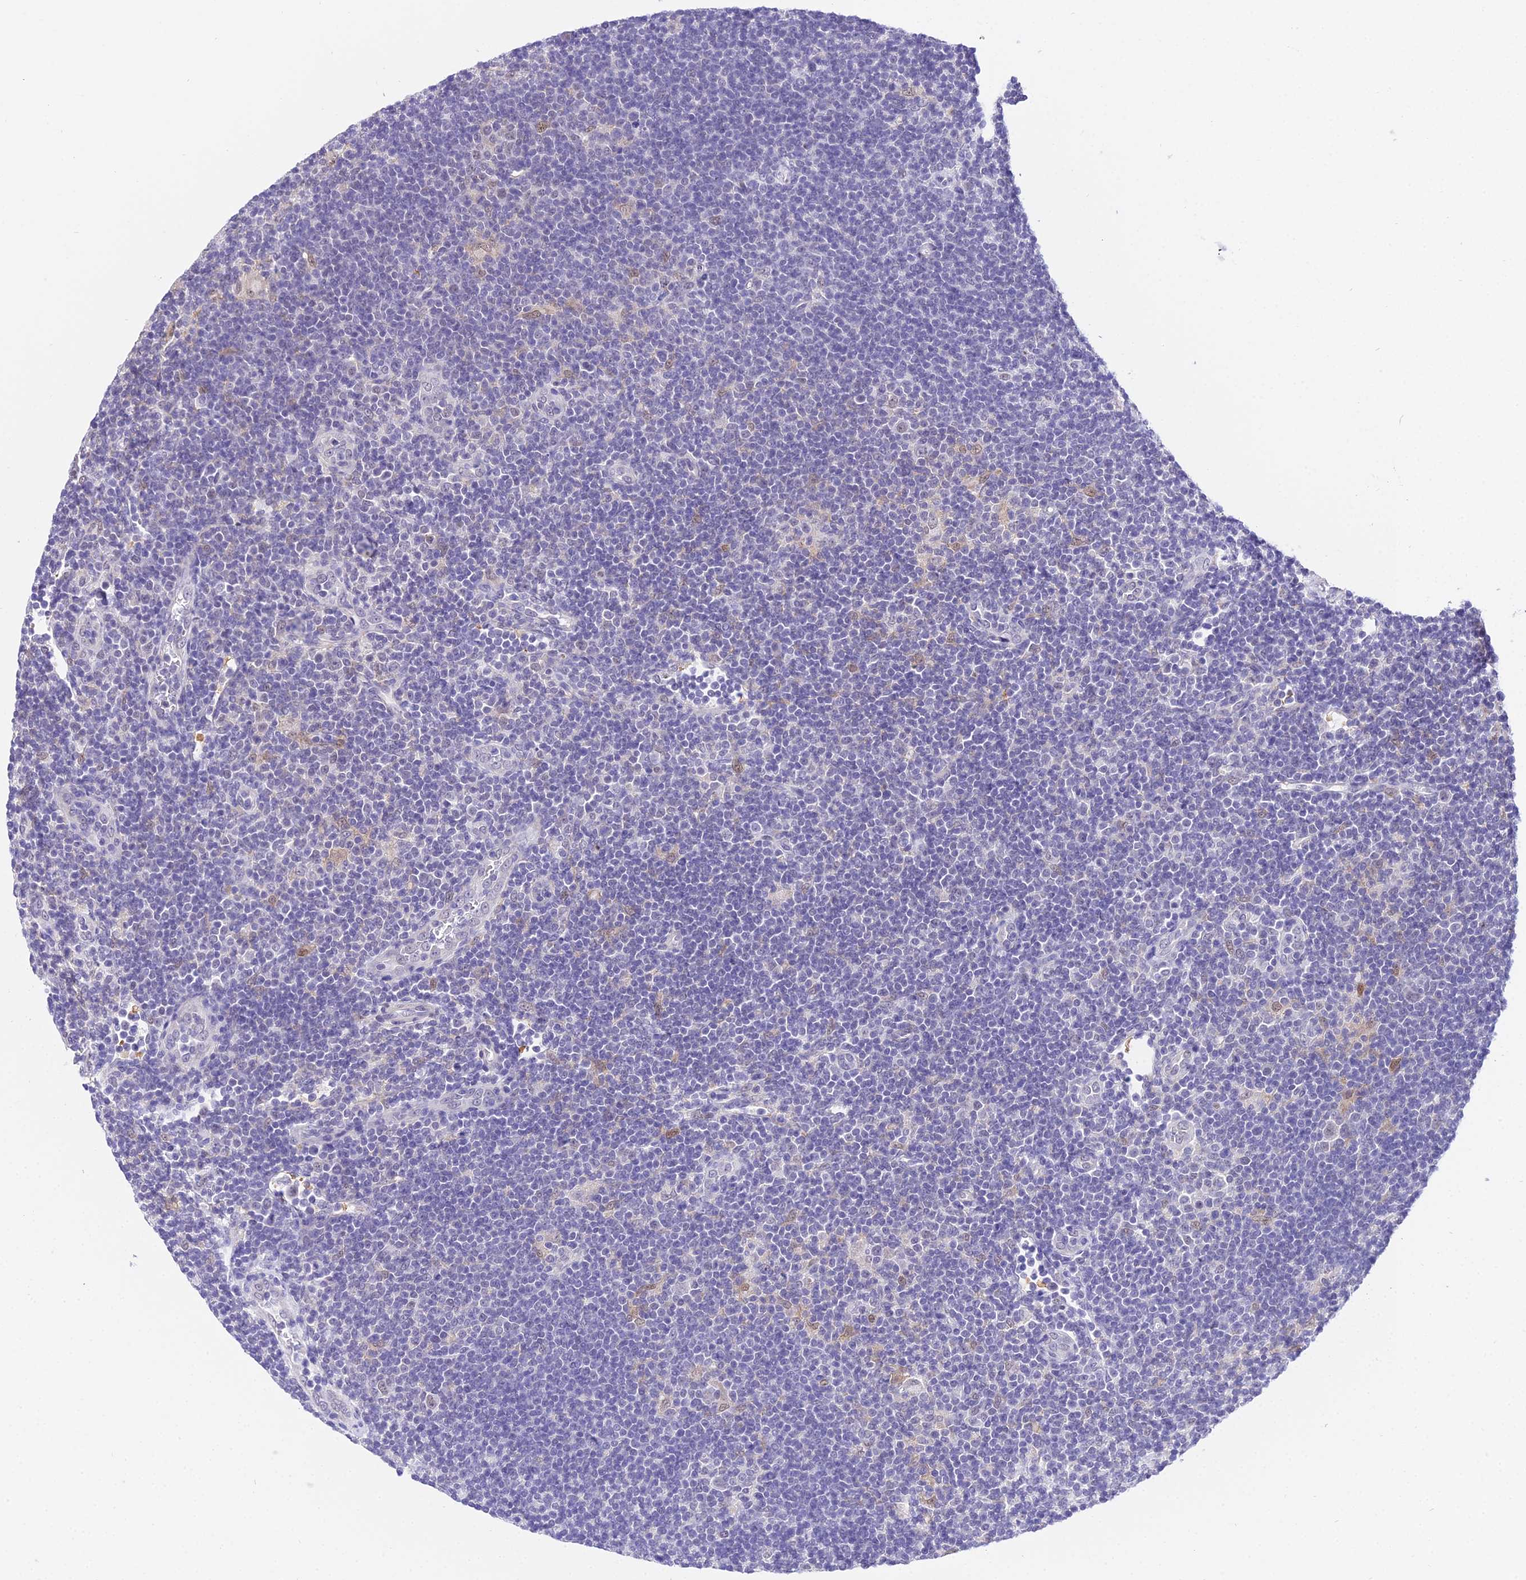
{"staining": {"intensity": "negative", "quantity": "none", "location": "none"}, "tissue": "lymphoma", "cell_type": "Tumor cells", "image_type": "cancer", "snomed": [{"axis": "morphology", "description": "Hodgkin's disease, NOS"}, {"axis": "topography", "description": "Lymph node"}], "caption": "This micrograph is of lymphoma stained with immunohistochemistry (IHC) to label a protein in brown with the nuclei are counter-stained blue. There is no staining in tumor cells. (DAB immunohistochemistry (IHC) with hematoxylin counter stain).", "gene": "POLR2I", "patient": {"sex": "female", "age": 57}}